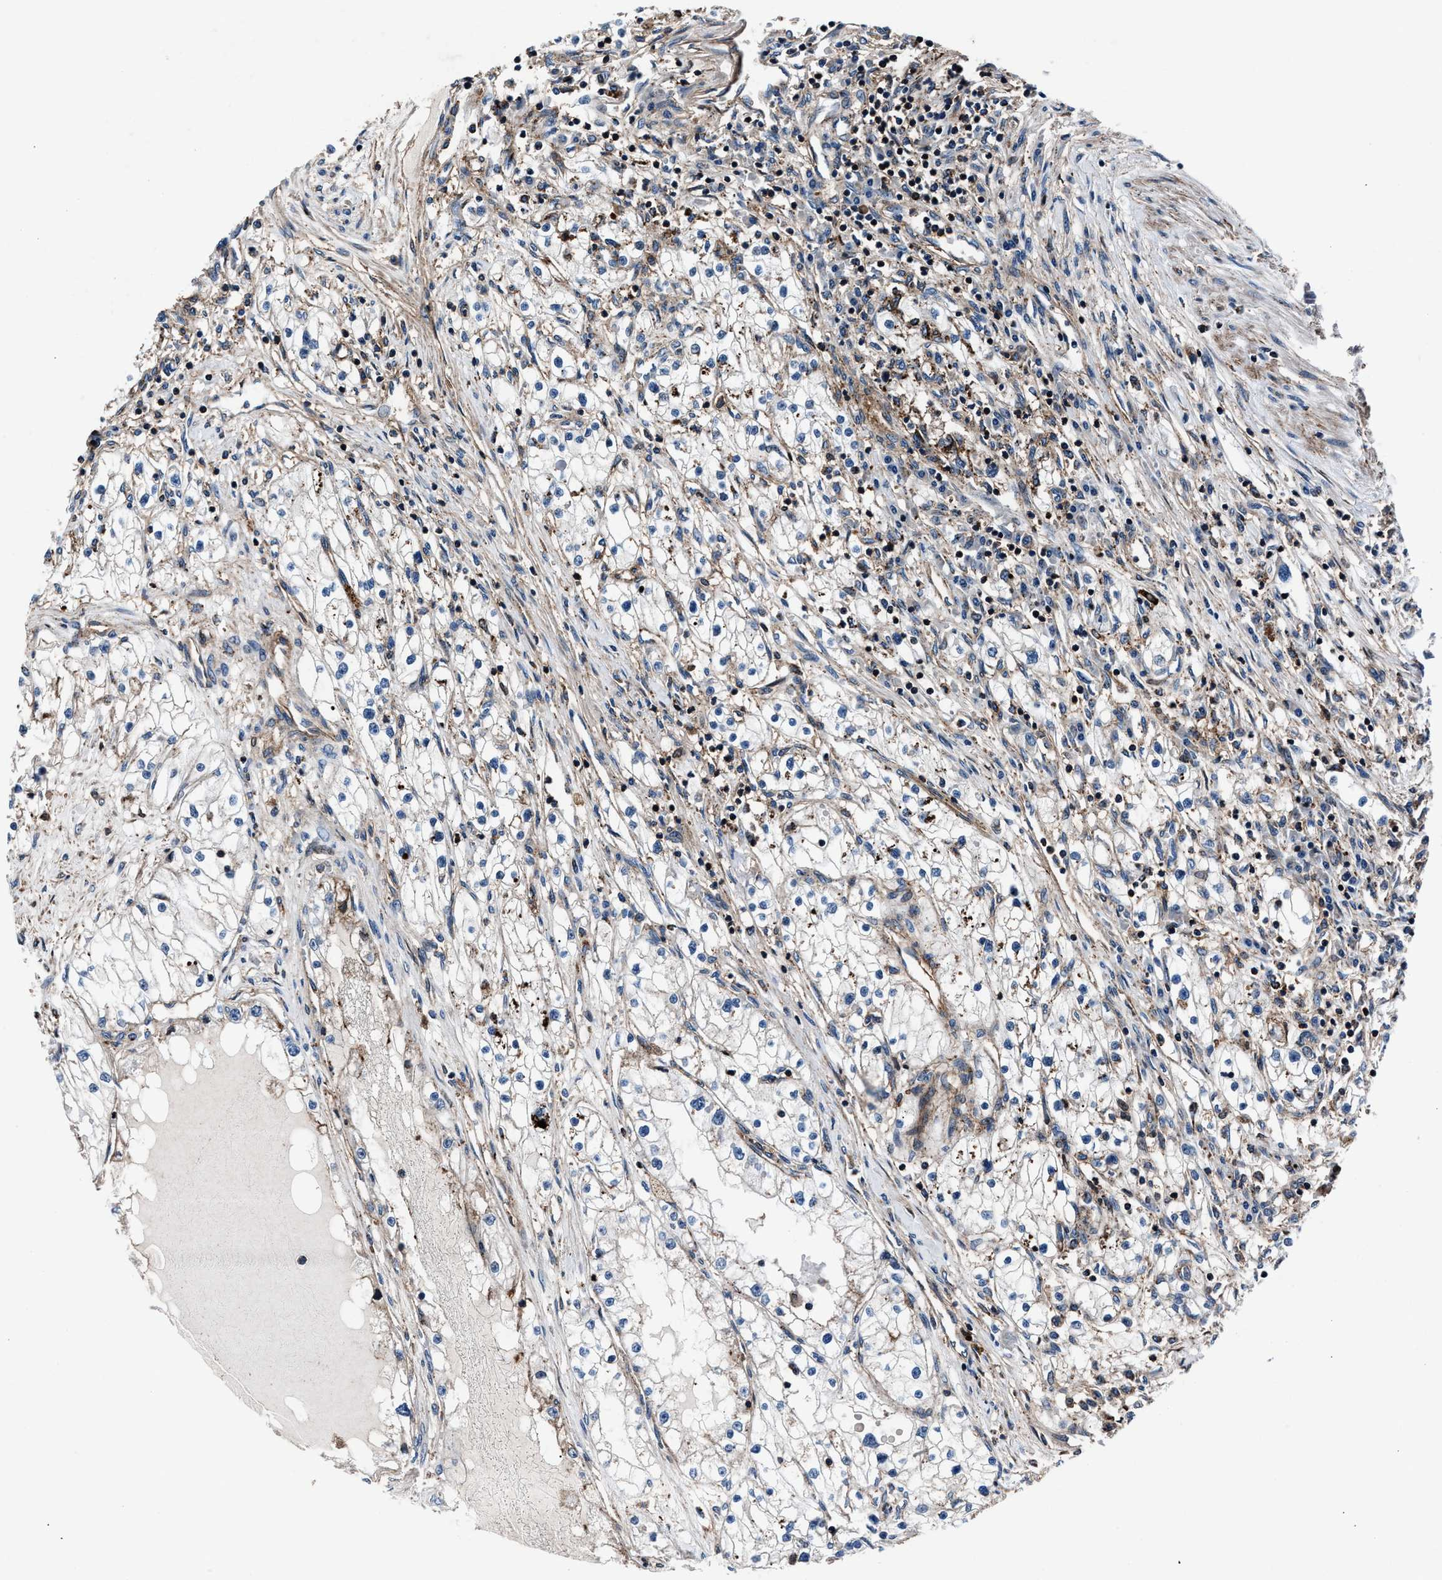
{"staining": {"intensity": "weak", "quantity": "<25%", "location": "cytoplasmic/membranous"}, "tissue": "renal cancer", "cell_type": "Tumor cells", "image_type": "cancer", "snomed": [{"axis": "morphology", "description": "Adenocarcinoma, NOS"}, {"axis": "topography", "description": "Kidney"}], "caption": "Tumor cells are negative for brown protein staining in renal cancer (adenocarcinoma).", "gene": "MFSD11", "patient": {"sex": "male", "age": 68}}